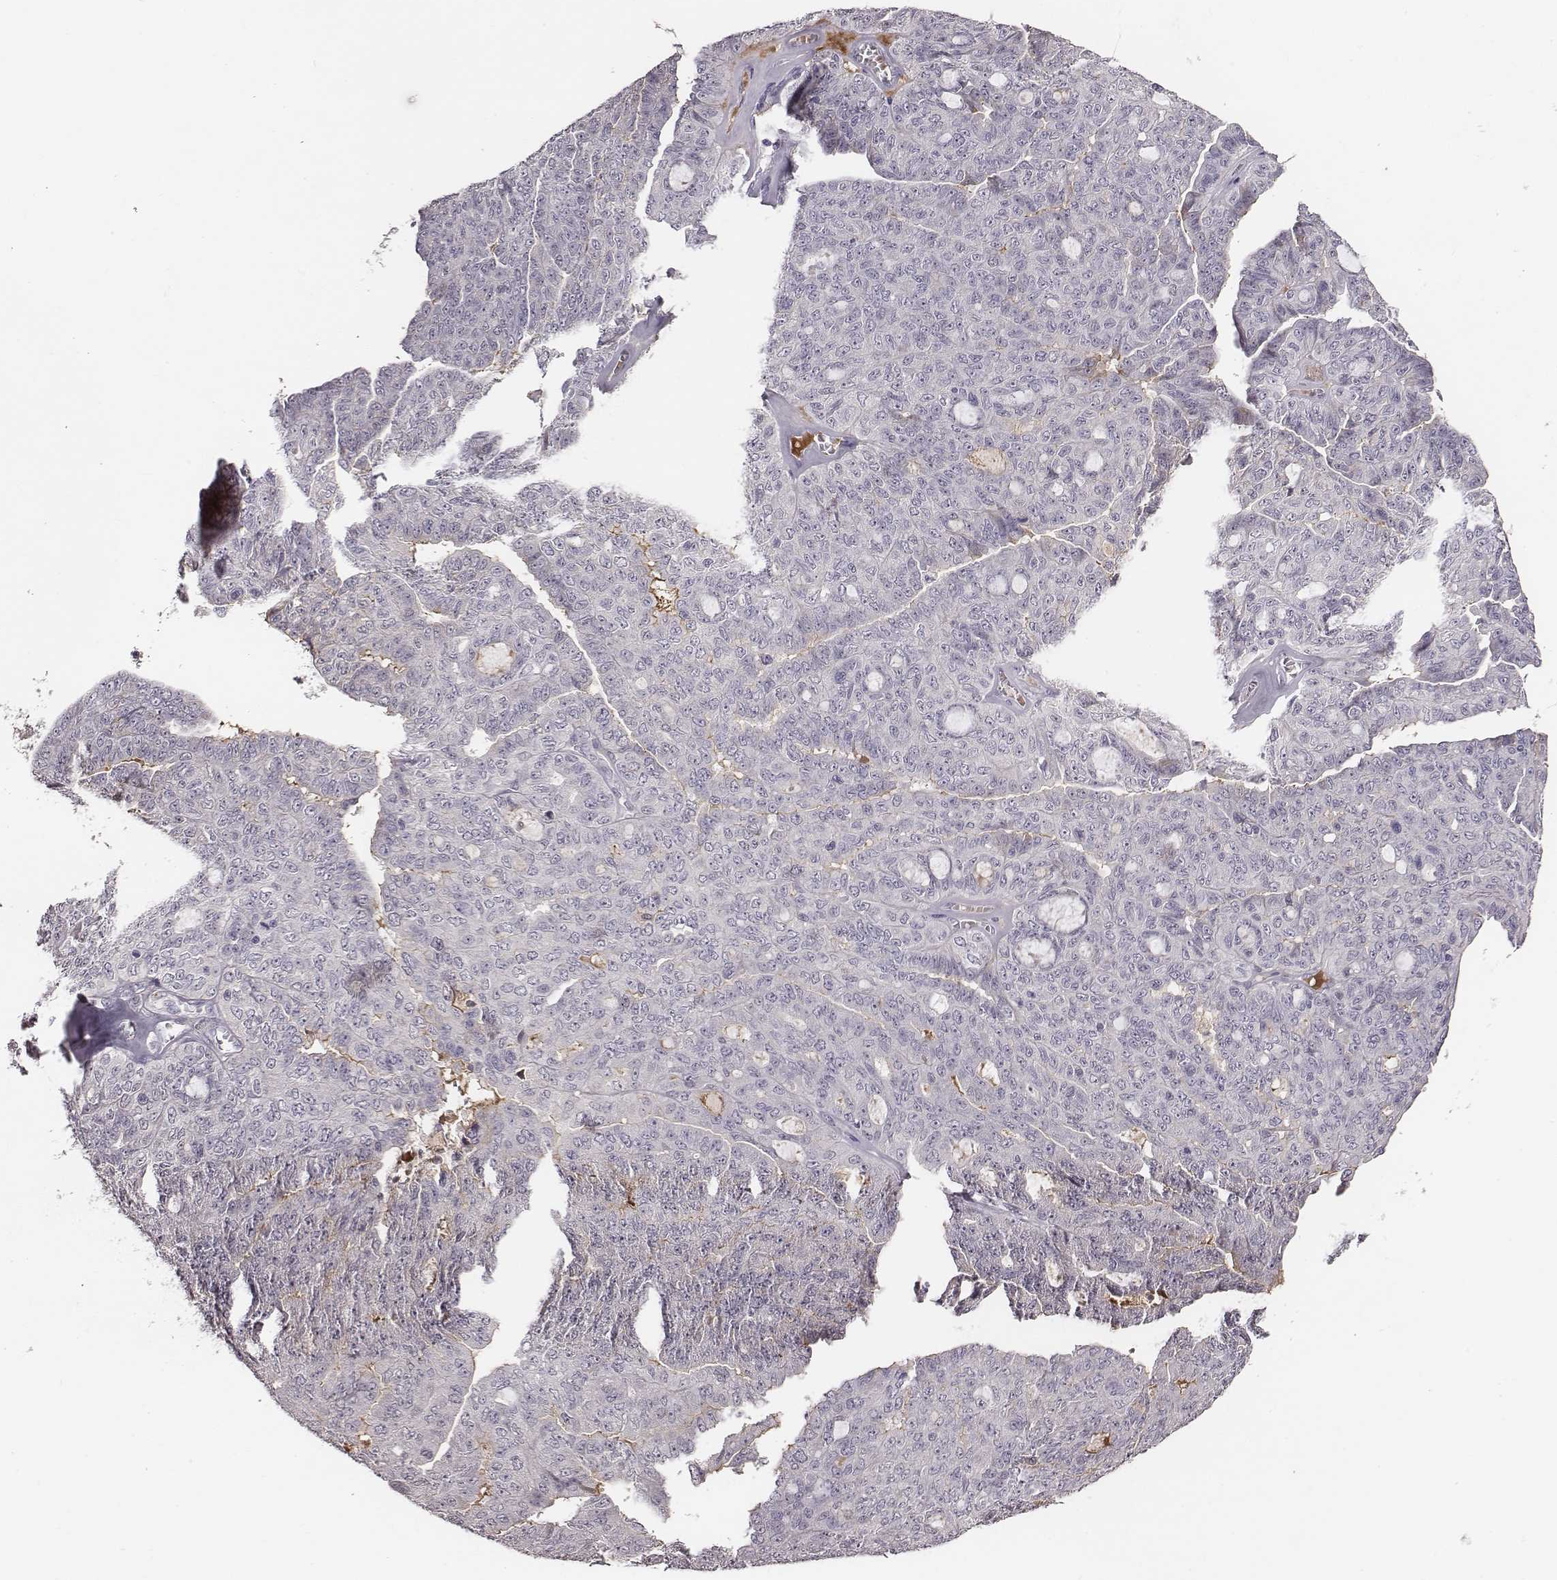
{"staining": {"intensity": "negative", "quantity": "none", "location": "none"}, "tissue": "ovarian cancer", "cell_type": "Tumor cells", "image_type": "cancer", "snomed": [{"axis": "morphology", "description": "Cystadenocarcinoma, serous, NOS"}, {"axis": "topography", "description": "Ovary"}], "caption": "Image shows no protein positivity in tumor cells of ovarian cancer (serous cystadenocarcinoma) tissue.", "gene": "SLC22A6", "patient": {"sex": "female", "age": 71}}